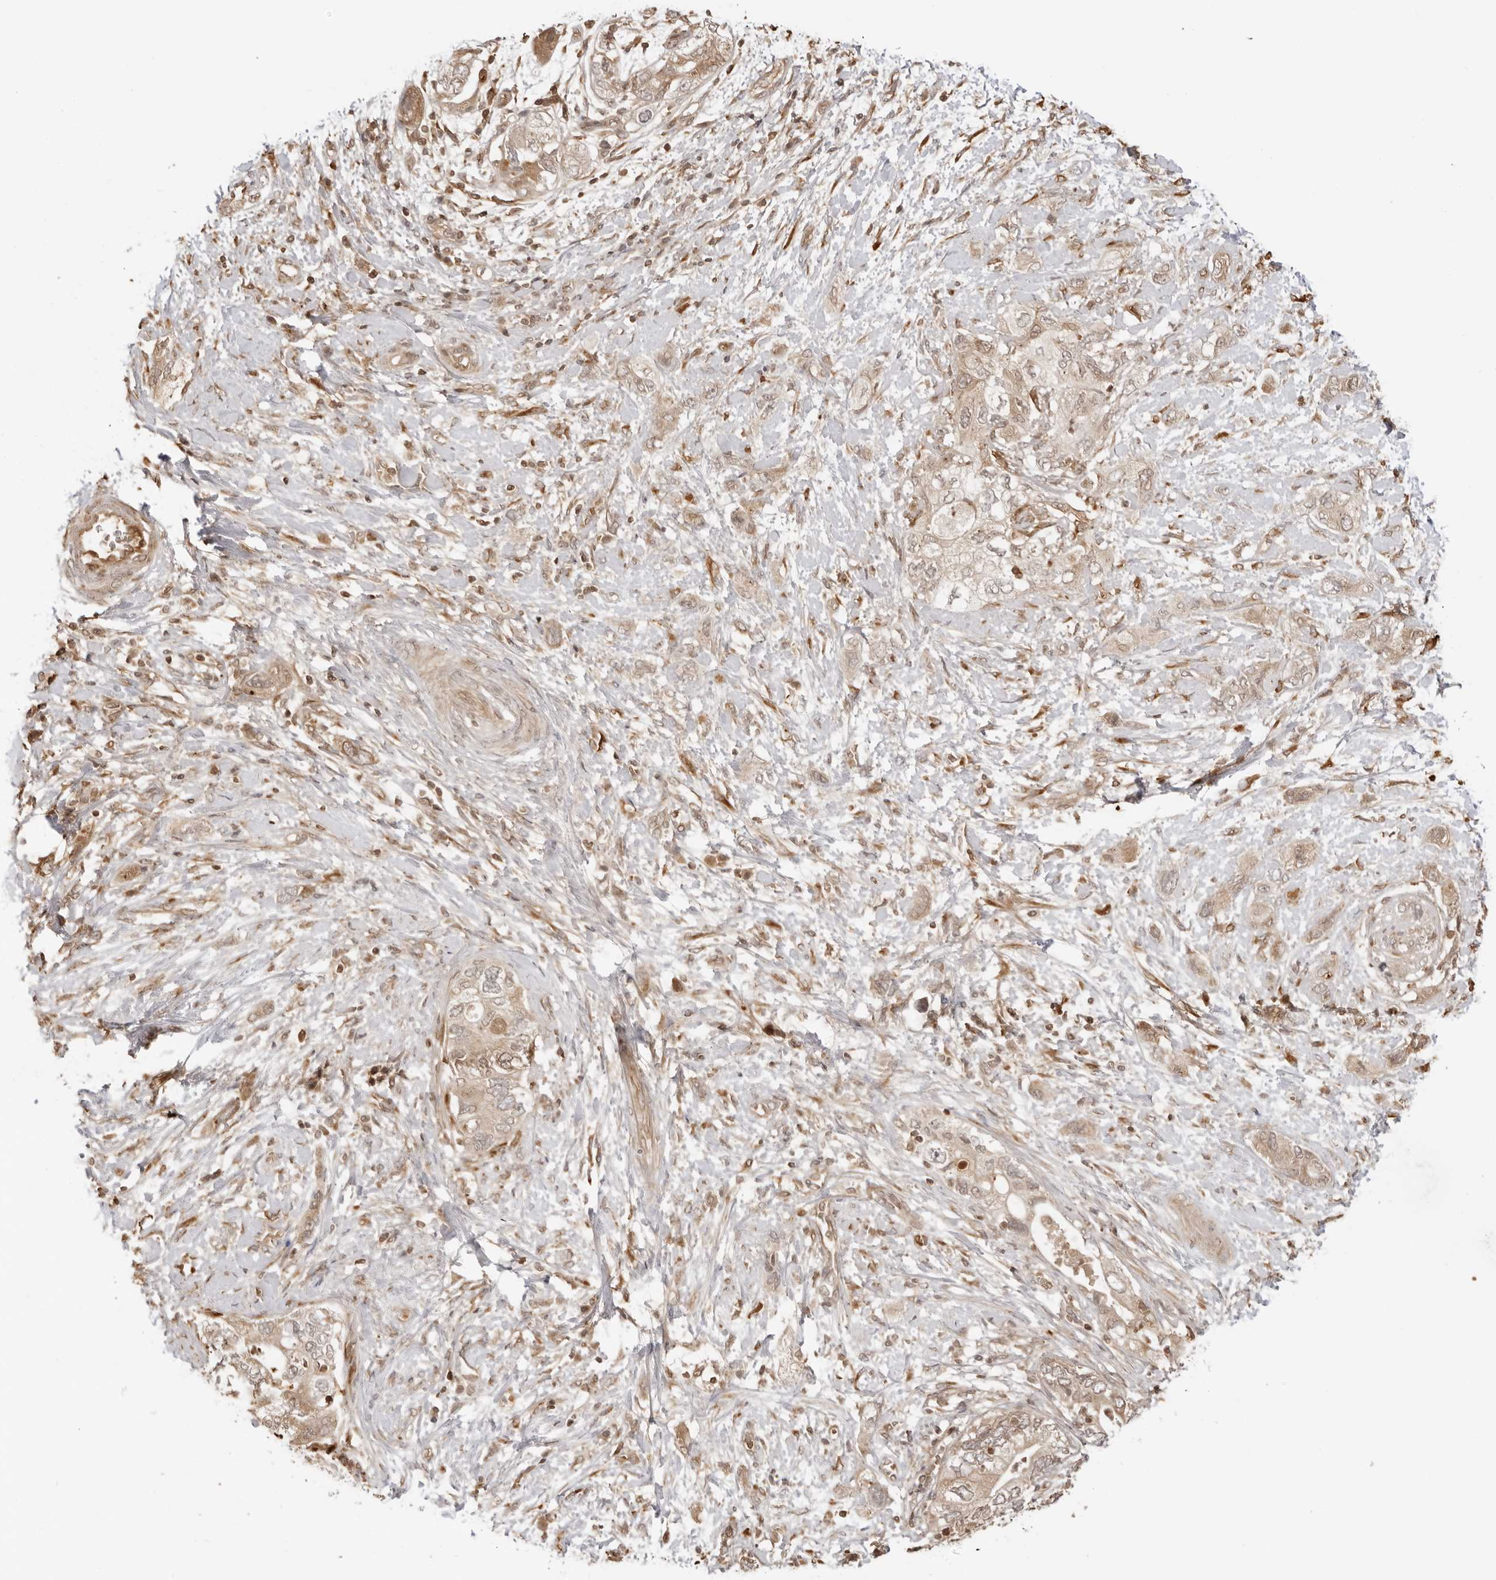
{"staining": {"intensity": "weak", "quantity": ">75%", "location": "cytoplasmic/membranous,nuclear"}, "tissue": "pancreatic cancer", "cell_type": "Tumor cells", "image_type": "cancer", "snomed": [{"axis": "morphology", "description": "Adenocarcinoma, NOS"}, {"axis": "topography", "description": "Pancreas"}], "caption": "This is an image of IHC staining of adenocarcinoma (pancreatic), which shows weak staining in the cytoplasmic/membranous and nuclear of tumor cells.", "gene": "IKBKE", "patient": {"sex": "female", "age": 73}}